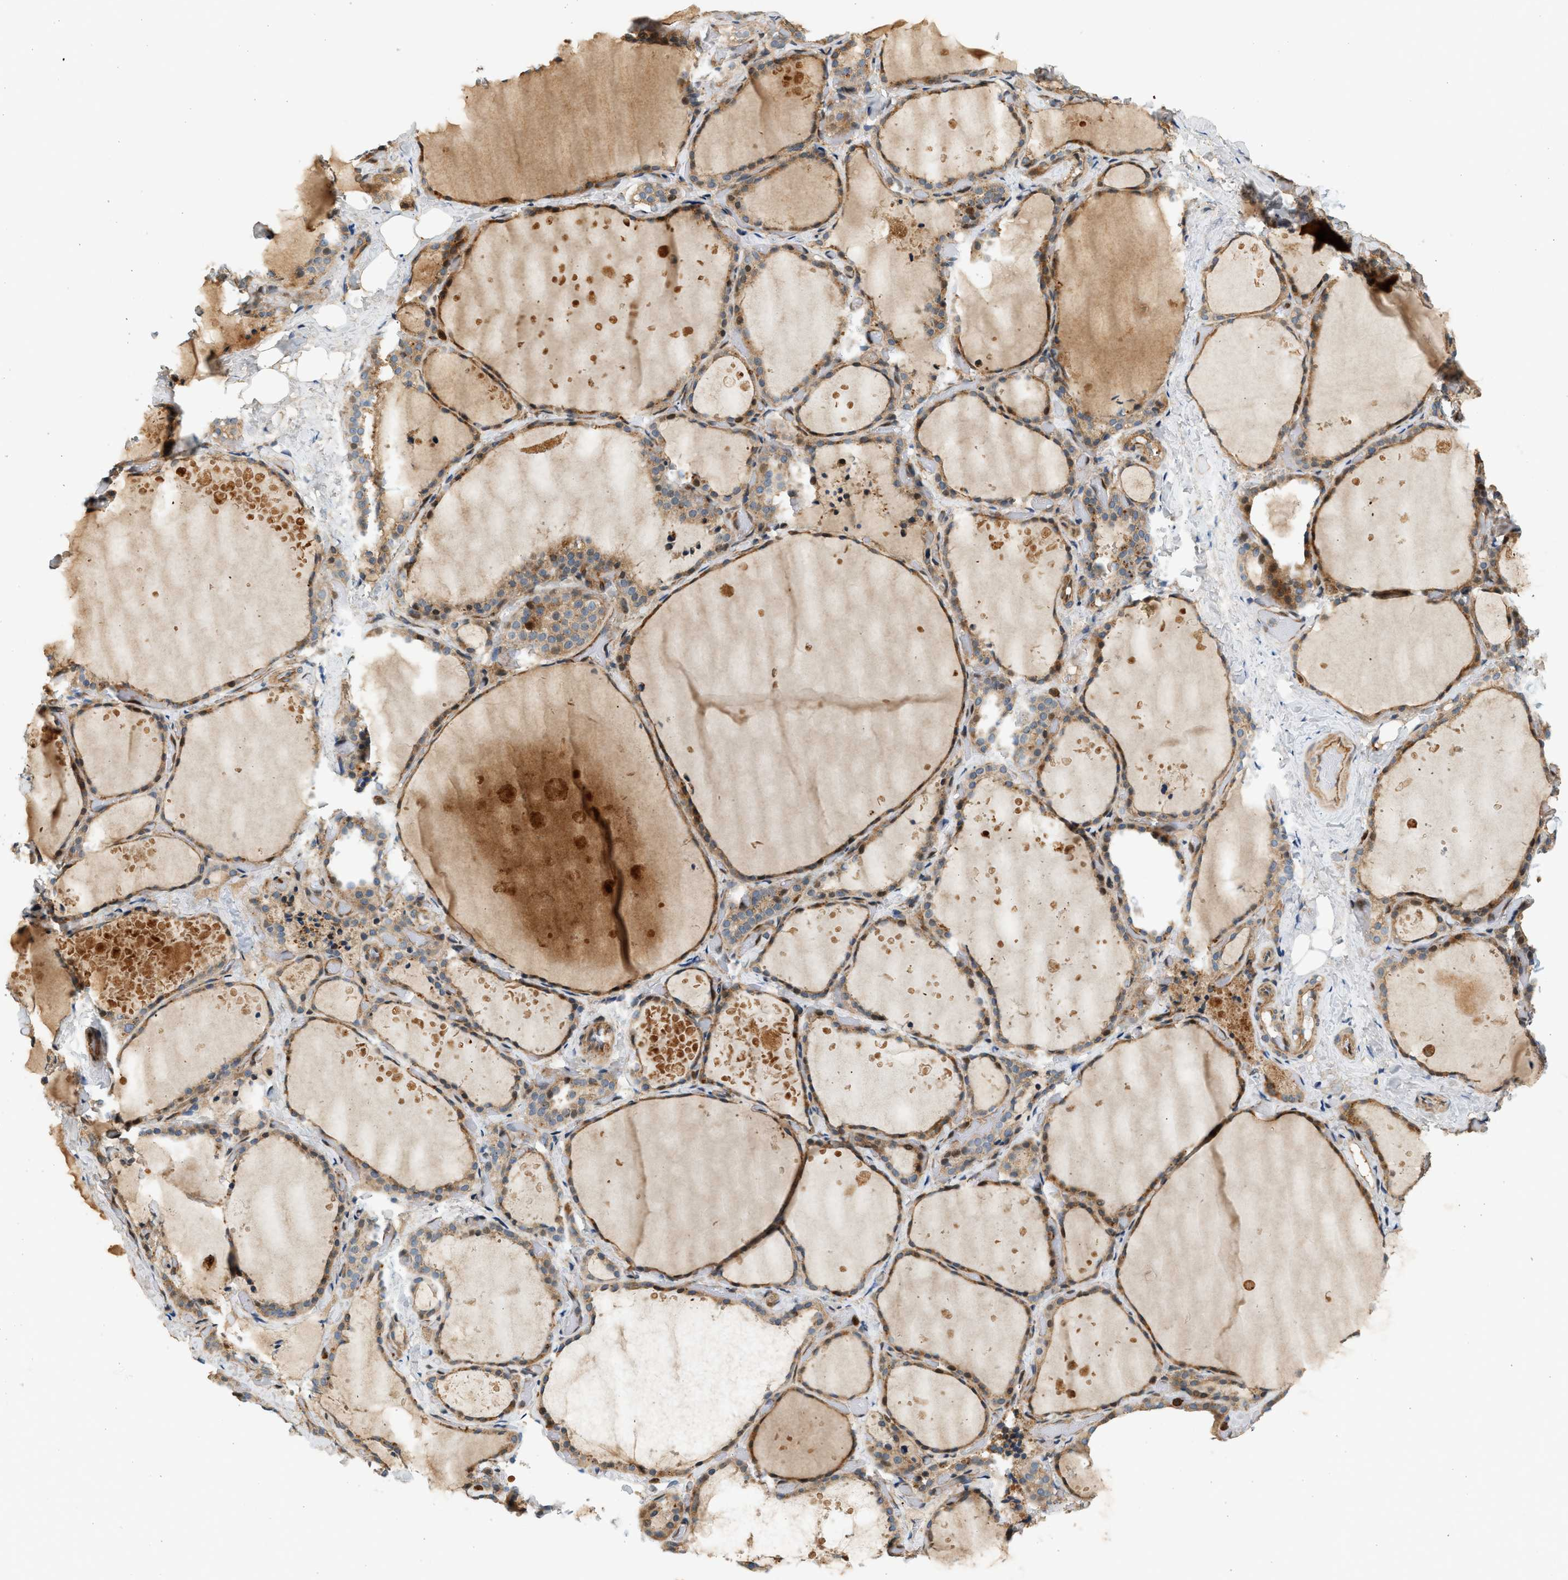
{"staining": {"intensity": "moderate", "quantity": ">75%", "location": "cytoplasmic/membranous"}, "tissue": "thyroid gland", "cell_type": "Glandular cells", "image_type": "normal", "snomed": [{"axis": "morphology", "description": "Normal tissue, NOS"}, {"axis": "topography", "description": "Thyroid gland"}], "caption": "Brown immunohistochemical staining in benign thyroid gland exhibits moderate cytoplasmic/membranous staining in about >75% of glandular cells.", "gene": "NRSN2", "patient": {"sex": "female", "age": 44}}